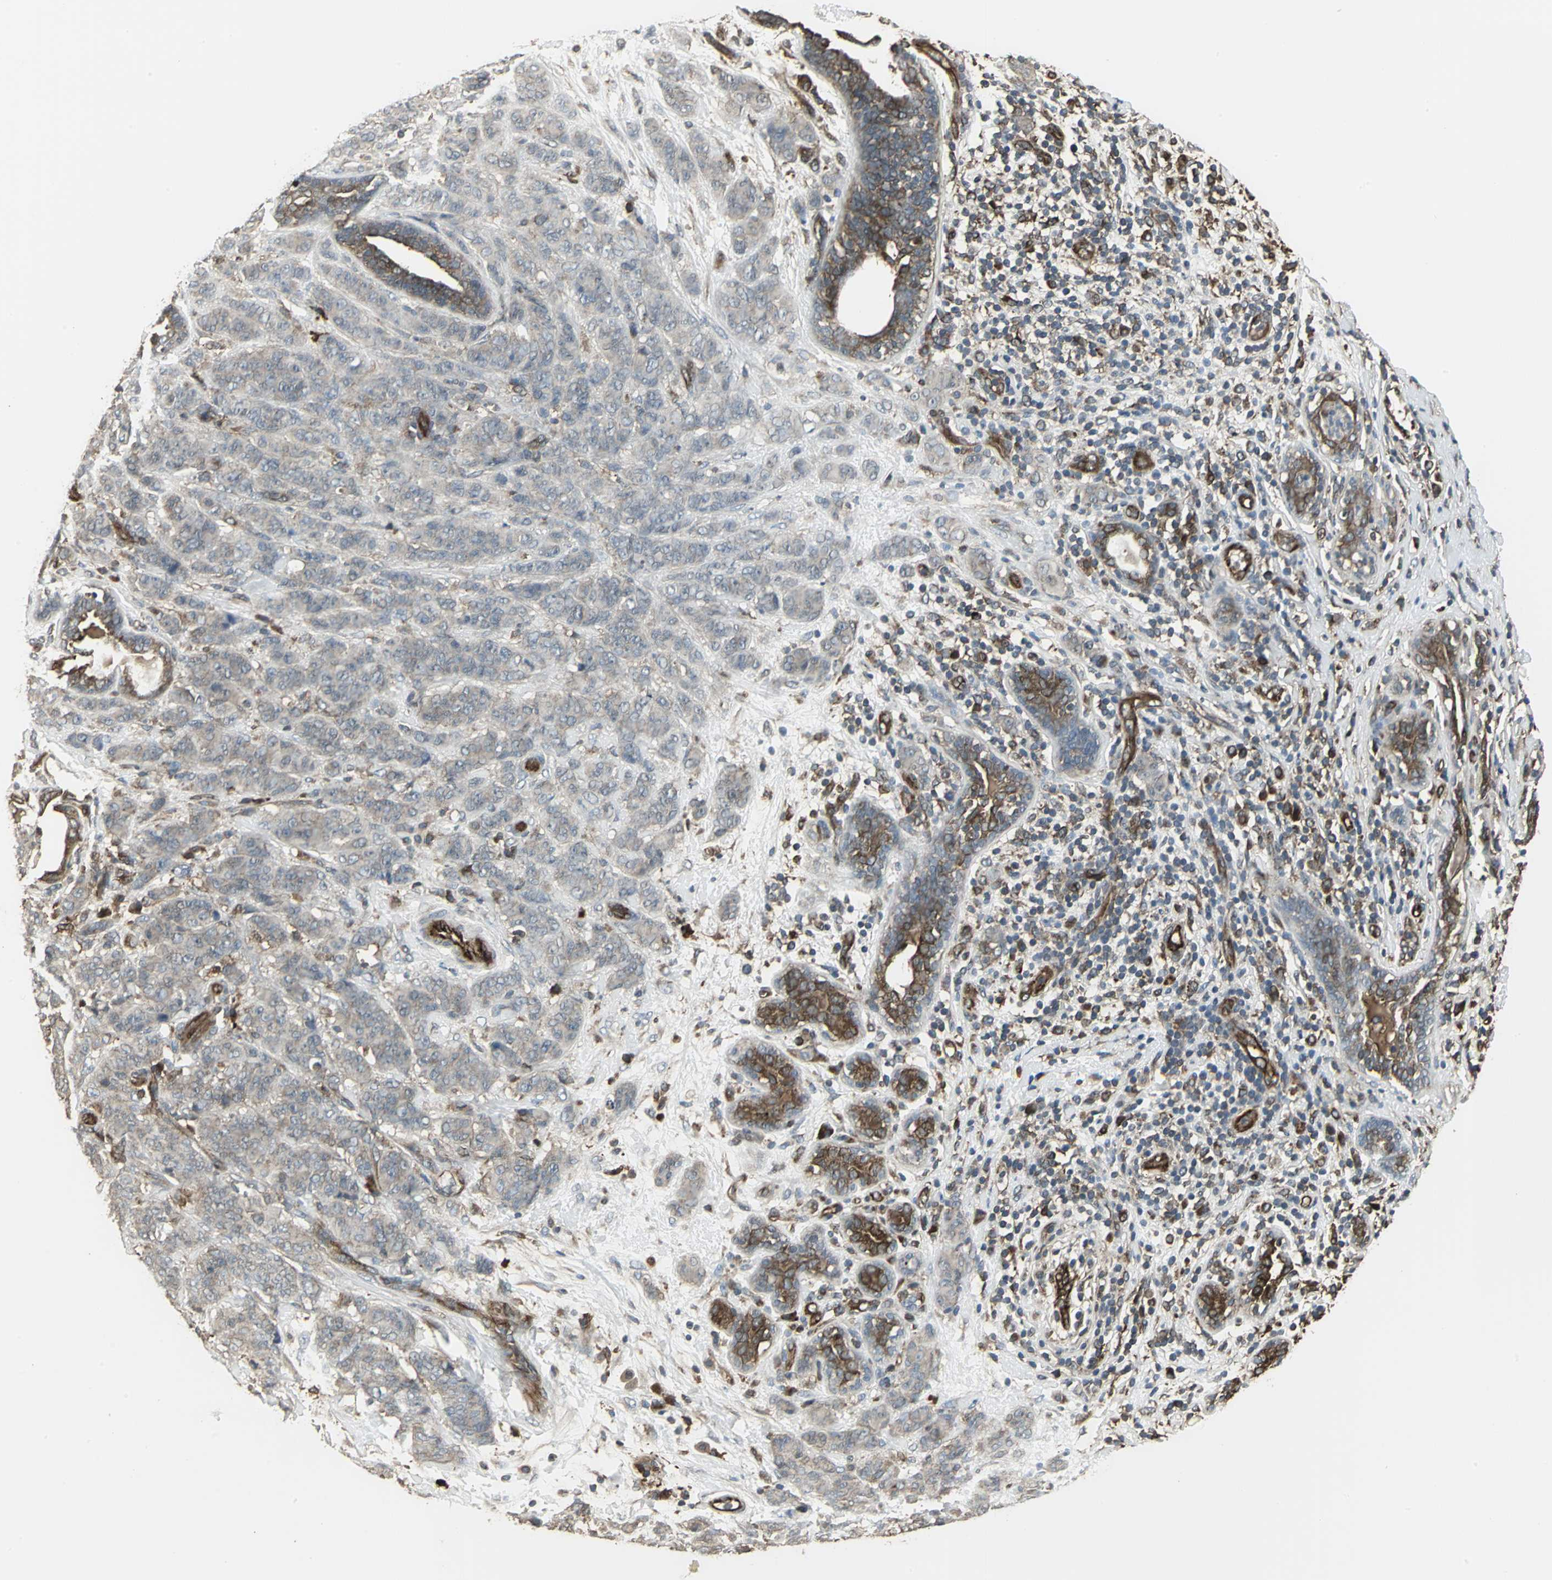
{"staining": {"intensity": "weak", "quantity": ">75%", "location": "cytoplasmic/membranous"}, "tissue": "breast cancer", "cell_type": "Tumor cells", "image_type": "cancer", "snomed": [{"axis": "morphology", "description": "Duct carcinoma"}, {"axis": "topography", "description": "Breast"}], "caption": "Human breast cancer (intraductal carcinoma) stained for a protein (brown) shows weak cytoplasmic/membranous positive positivity in approximately >75% of tumor cells.", "gene": "PRXL2B", "patient": {"sex": "female", "age": 40}}